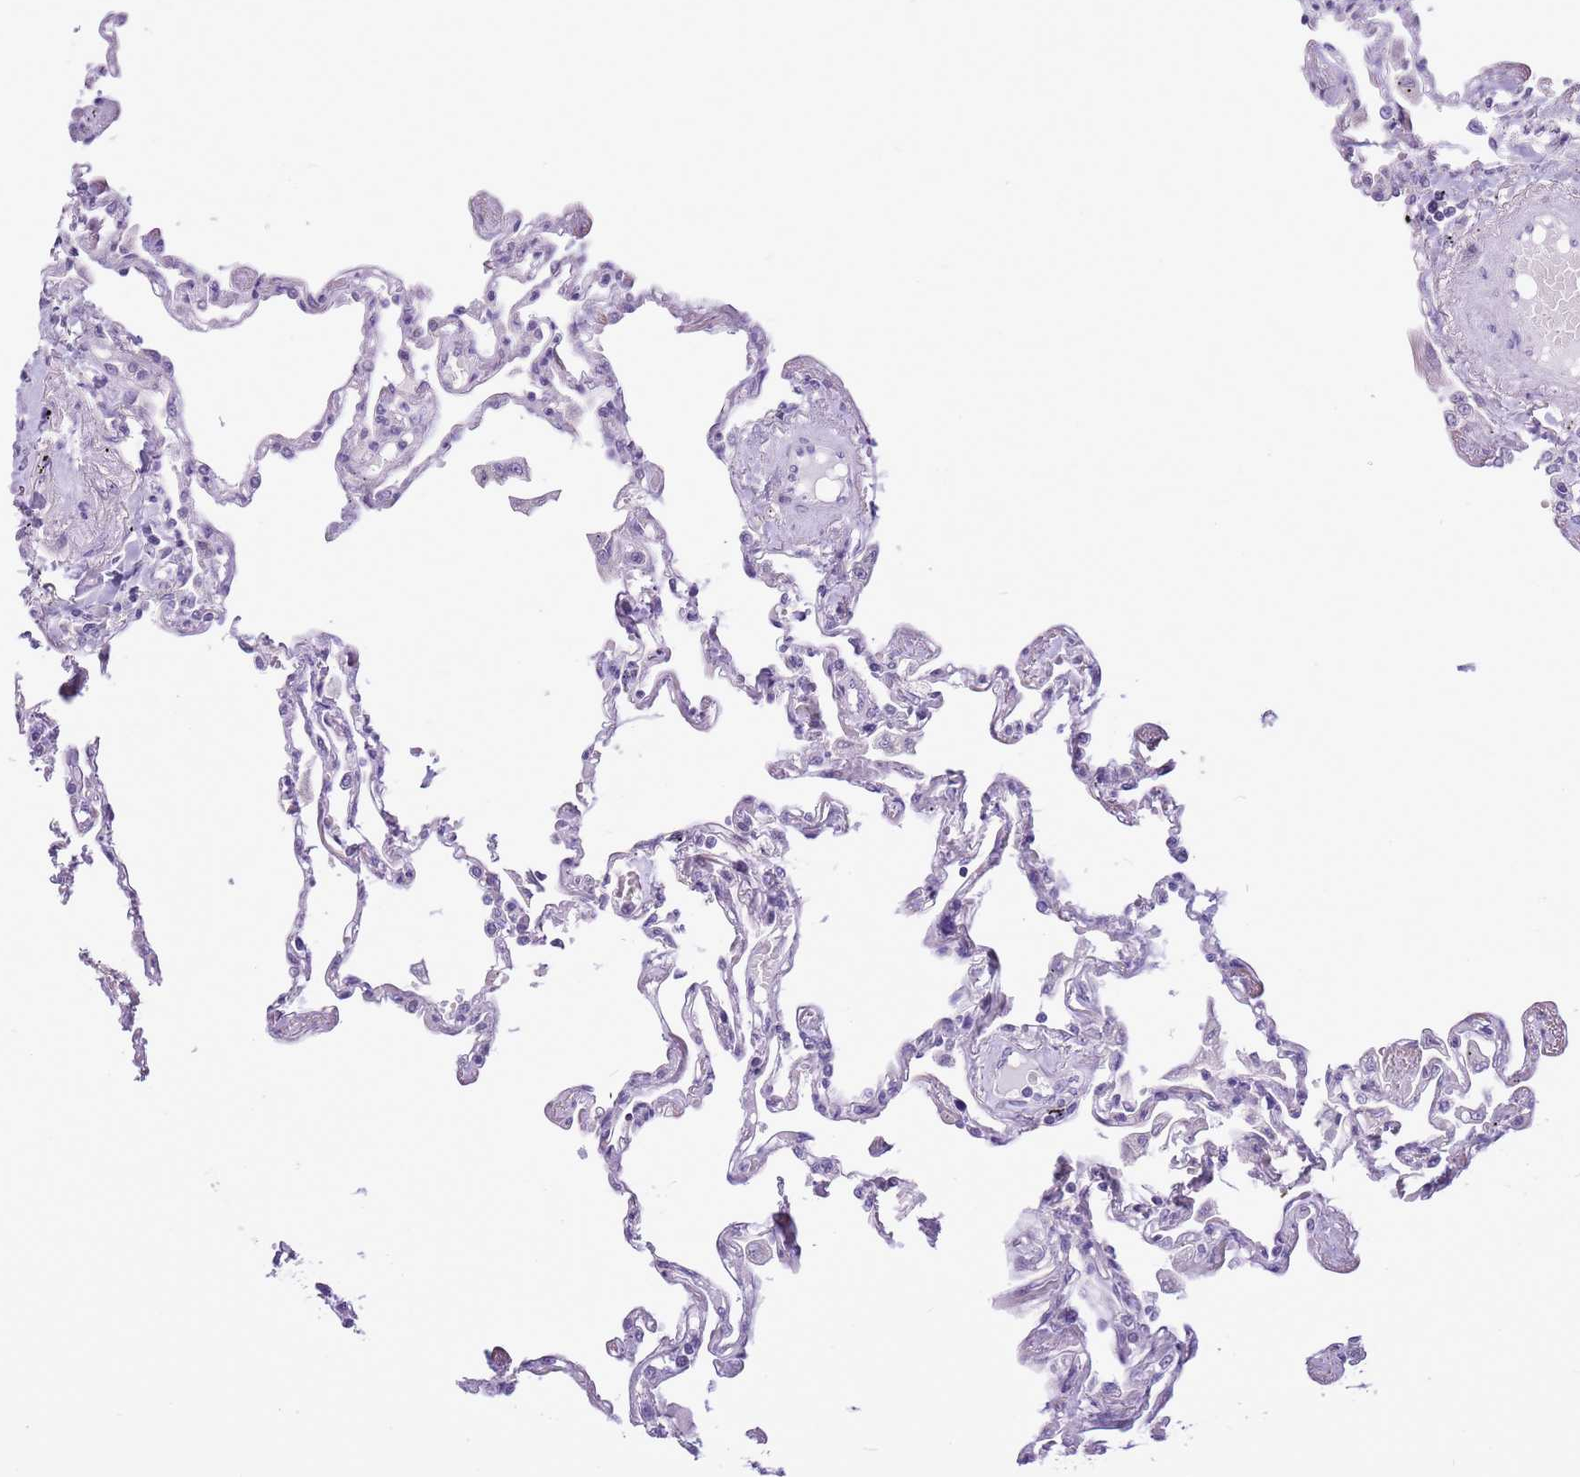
{"staining": {"intensity": "negative", "quantity": "none", "location": "none"}, "tissue": "lung", "cell_type": "Alveolar cells", "image_type": "normal", "snomed": [{"axis": "morphology", "description": "Normal tissue, NOS"}, {"axis": "topography", "description": "Lung"}], "caption": "Human lung stained for a protein using immunohistochemistry reveals no staining in alveolar cells.", "gene": "FAM120C", "patient": {"sex": "female", "age": 67}}